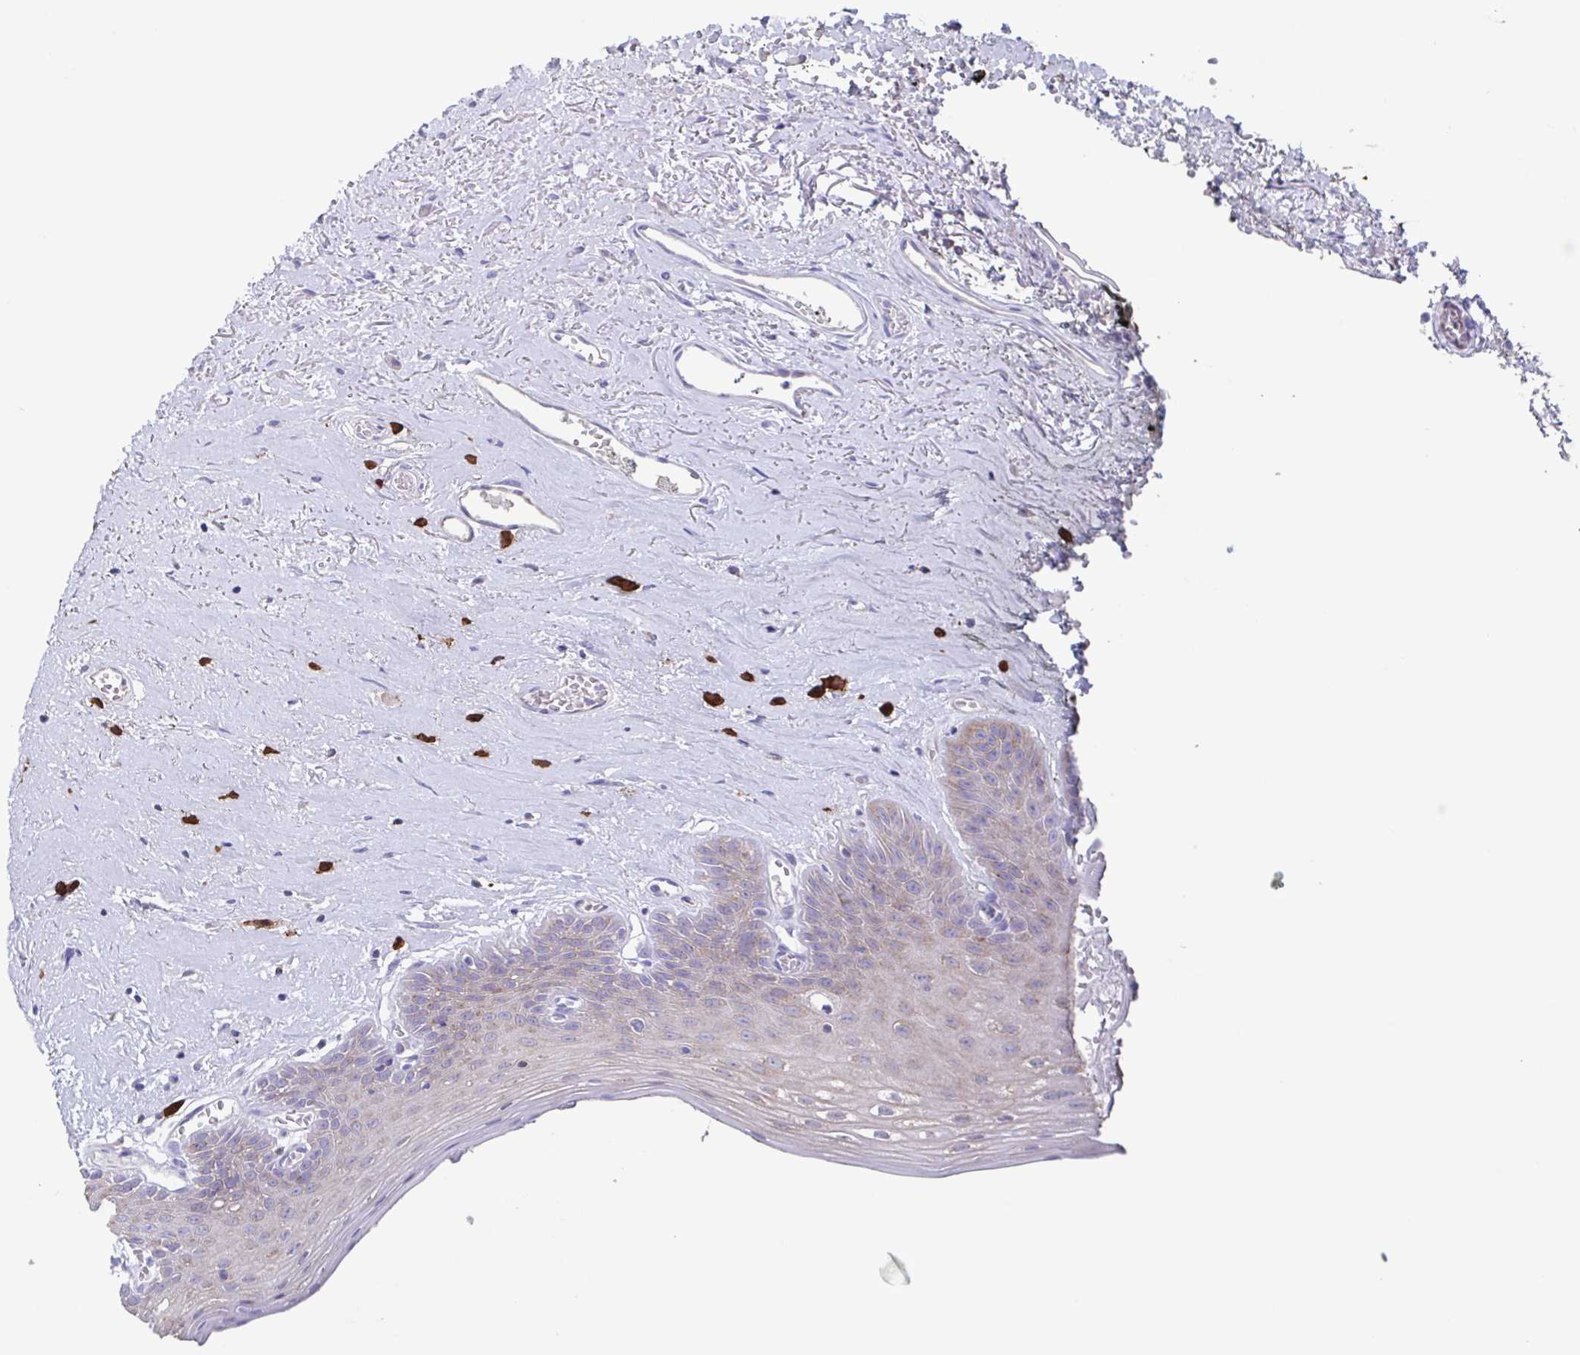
{"staining": {"intensity": "negative", "quantity": "none", "location": "none"}, "tissue": "oral mucosa", "cell_type": "Squamous epithelial cells", "image_type": "normal", "snomed": [{"axis": "morphology", "description": "Normal tissue, NOS"}, {"axis": "morphology", "description": "Squamous cell carcinoma, NOS"}, {"axis": "topography", "description": "Oral tissue"}, {"axis": "topography", "description": "Peripheral nerve tissue"}, {"axis": "topography", "description": "Head-Neck"}], "caption": "An IHC image of normal oral mucosa is shown. There is no staining in squamous epithelial cells of oral mucosa.", "gene": "TPD52", "patient": {"sex": "female", "age": 59}}